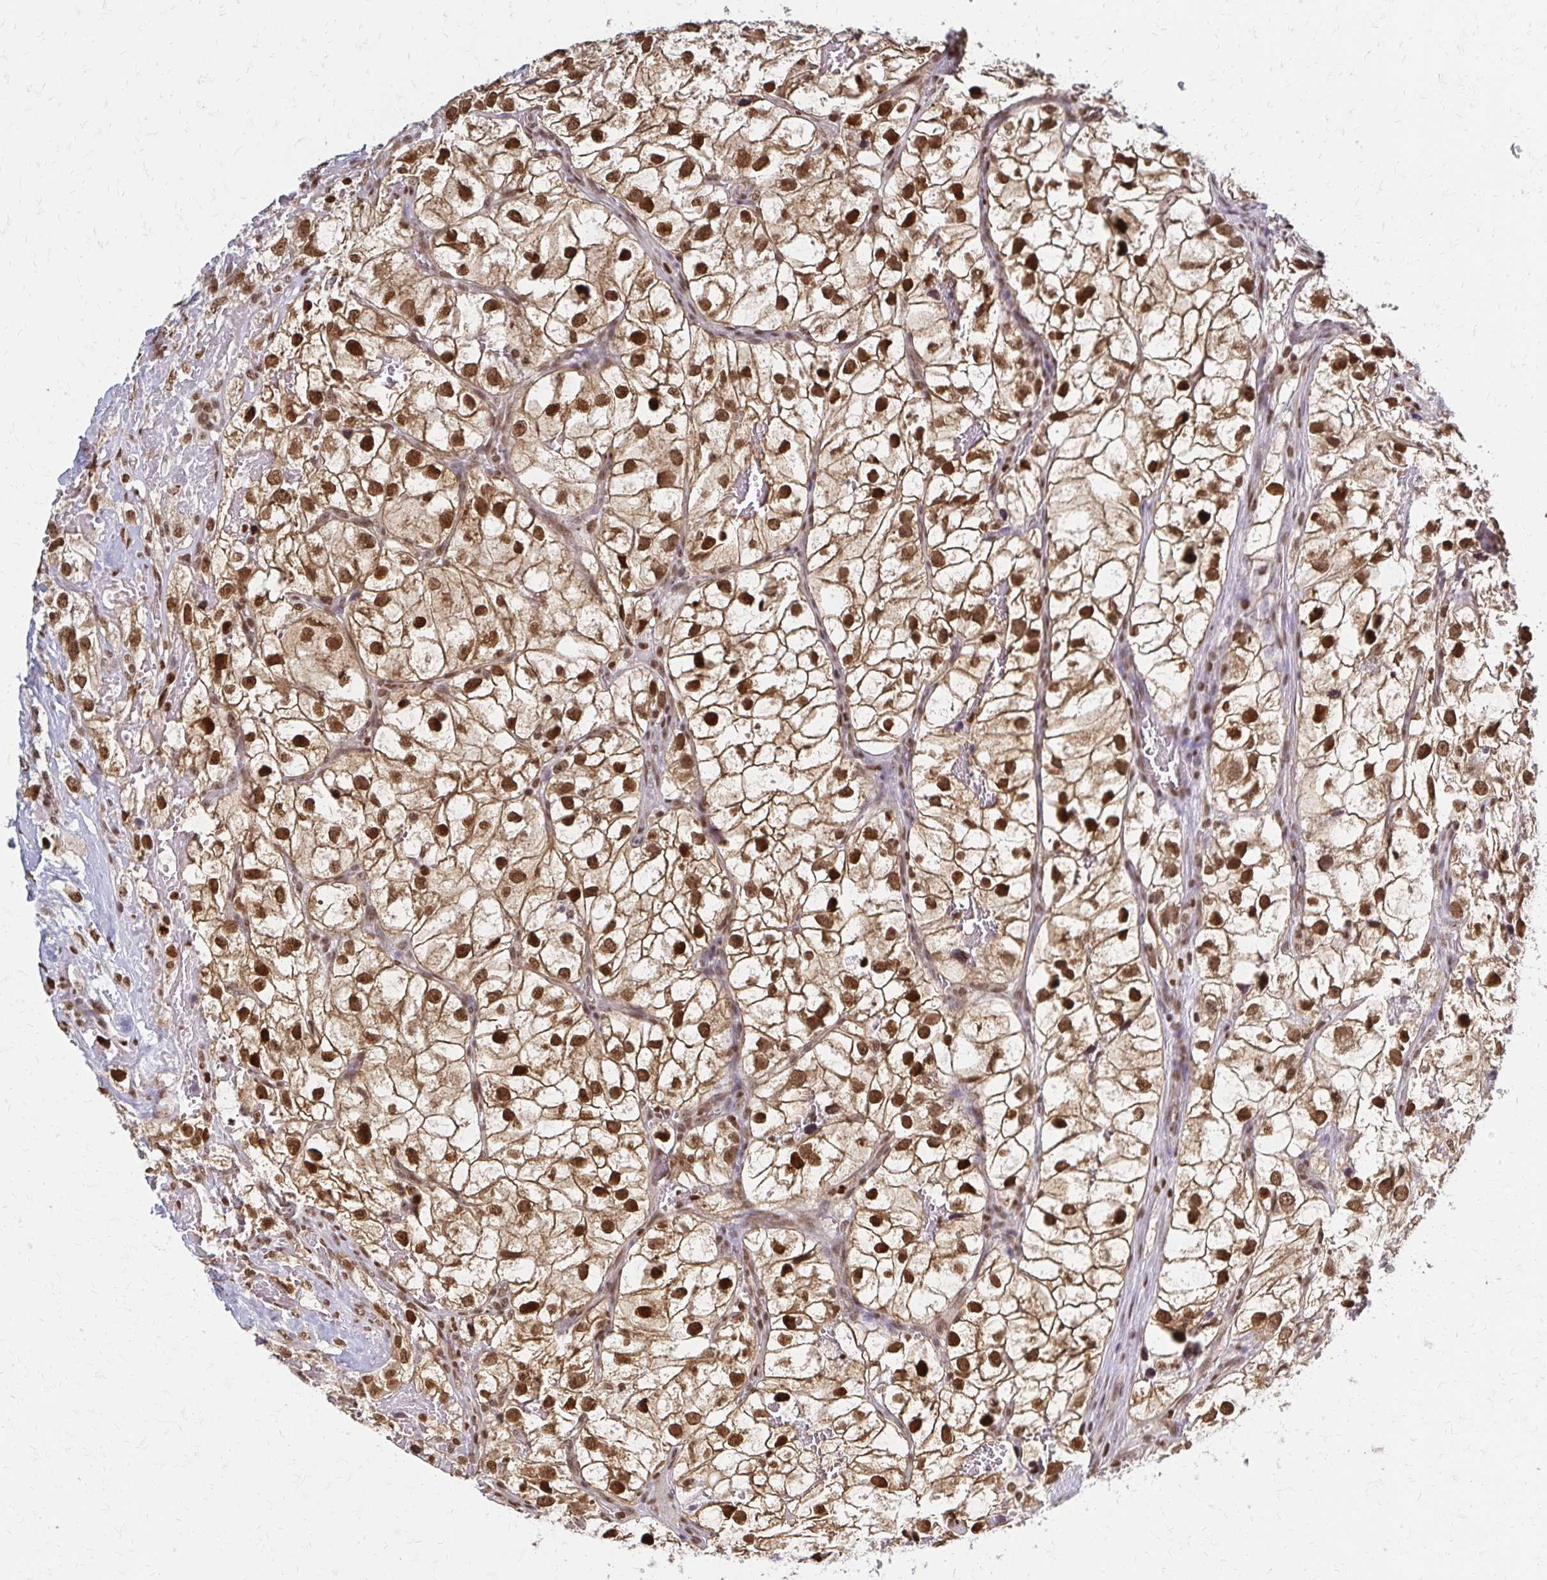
{"staining": {"intensity": "strong", "quantity": ">75%", "location": "cytoplasmic/membranous,nuclear"}, "tissue": "renal cancer", "cell_type": "Tumor cells", "image_type": "cancer", "snomed": [{"axis": "morphology", "description": "Adenocarcinoma, NOS"}, {"axis": "topography", "description": "Kidney"}], "caption": "The immunohistochemical stain labels strong cytoplasmic/membranous and nuclear expression in tumor cells of renal adenocarcinoma tissue.", "gene": "HOXA9", "patient": {"sex": "male", "age": 59}}